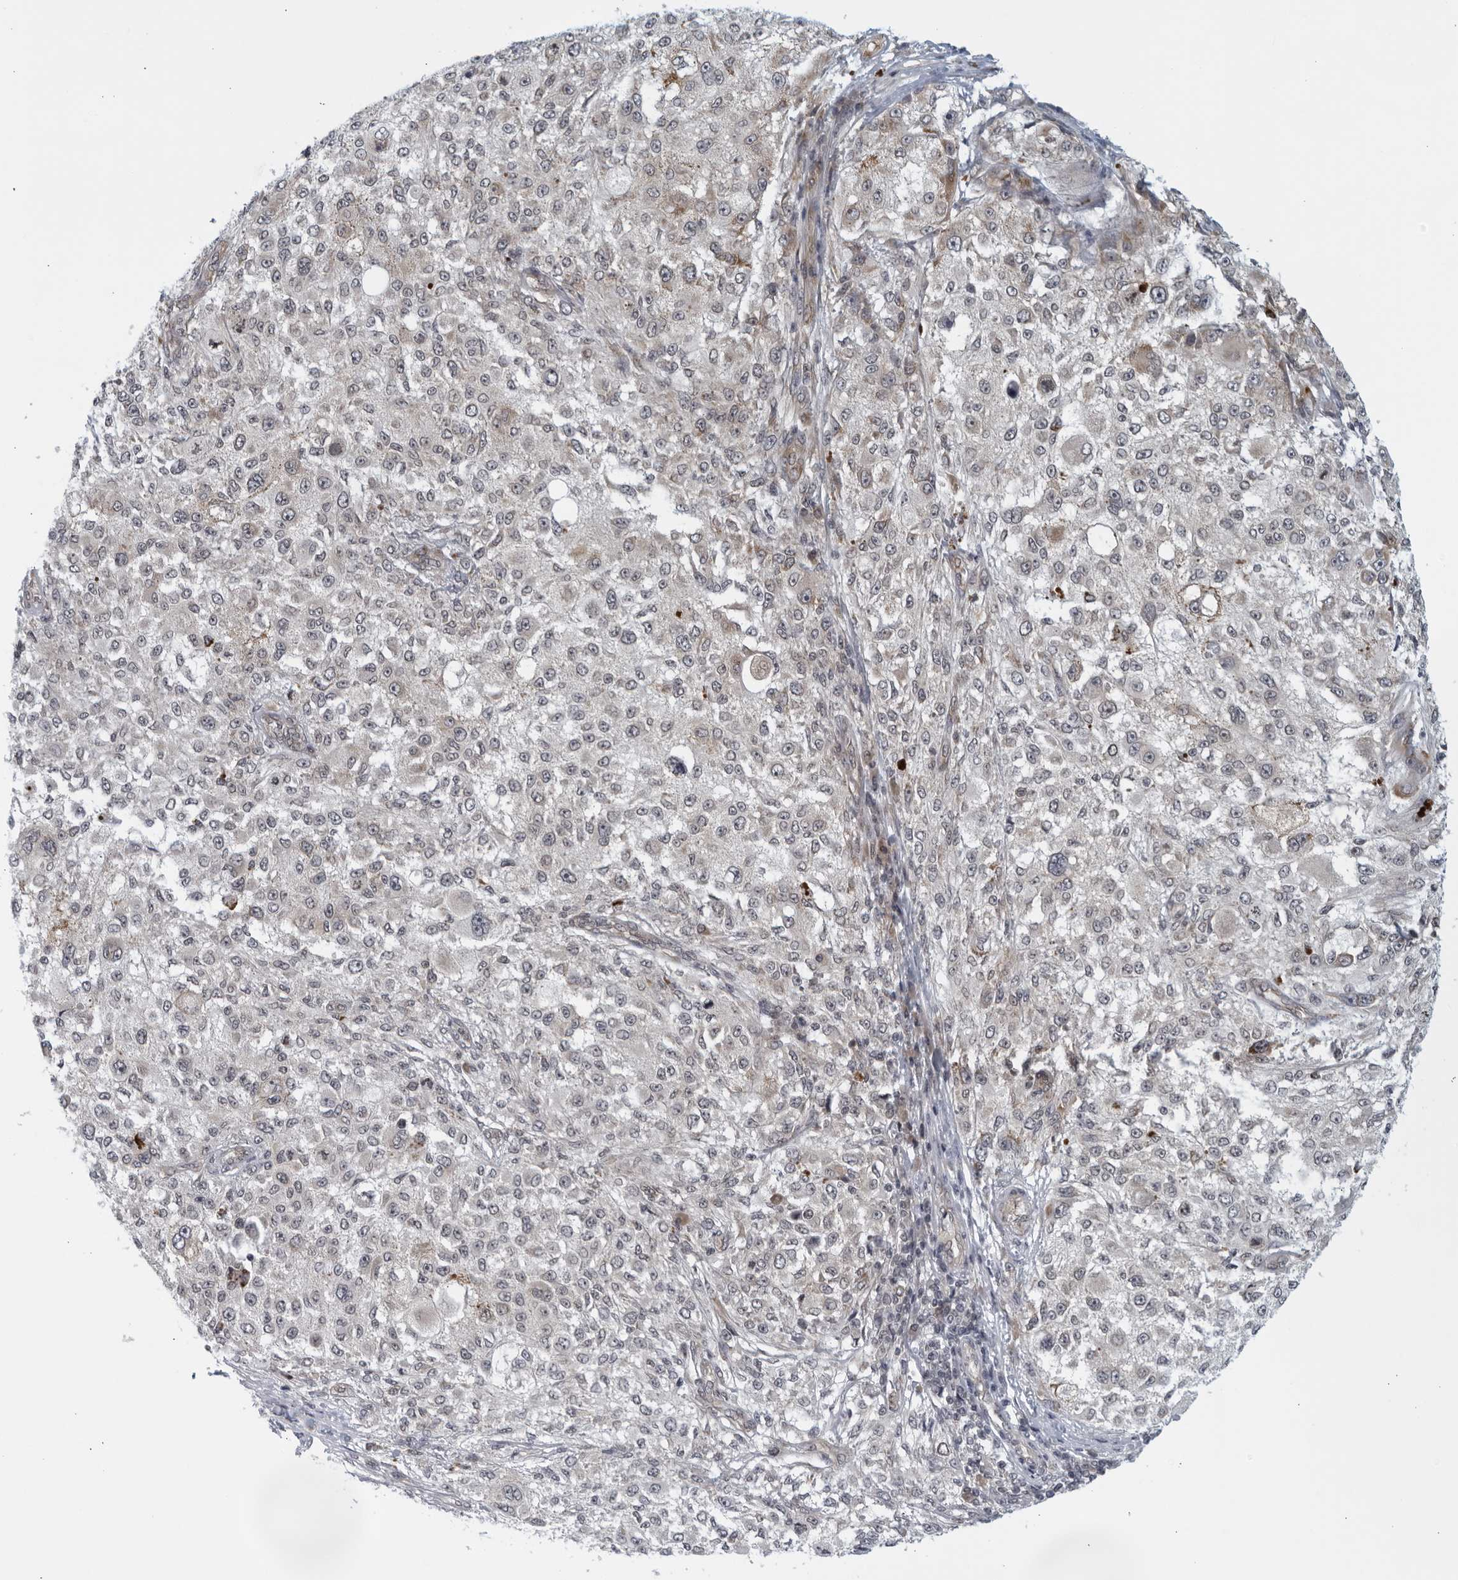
{"staining": {"intensity": "moderate", "quantity": "<25%", "location": "cytoplasmic/membranous"}, "tissue": "melanoma", "cell_type": "Tumor cells", "image_type": "cancer", "snomed": [{"axis": "morphology", "description": "Necrosis, NOS"}, {"axis": "morphology", "description": "Malignant melanoma, NOS"}, {"axis": "topography", "description": "Skin"}], "caption": "IHC (DAB (3,3'-diaminobenzidine)) staining of malignant melanoma displays moderate cytoplasmic/membranous protein staining in approximately <25% of tumor cells. The staining was performed using DAB (3,3'-diaminobenzidine), with brown indicating positive protein expression. Nuclei are stained blue with hematoxylin.", "gene": "RC3H1", "patient": {"sex": "female", "age": 87}}